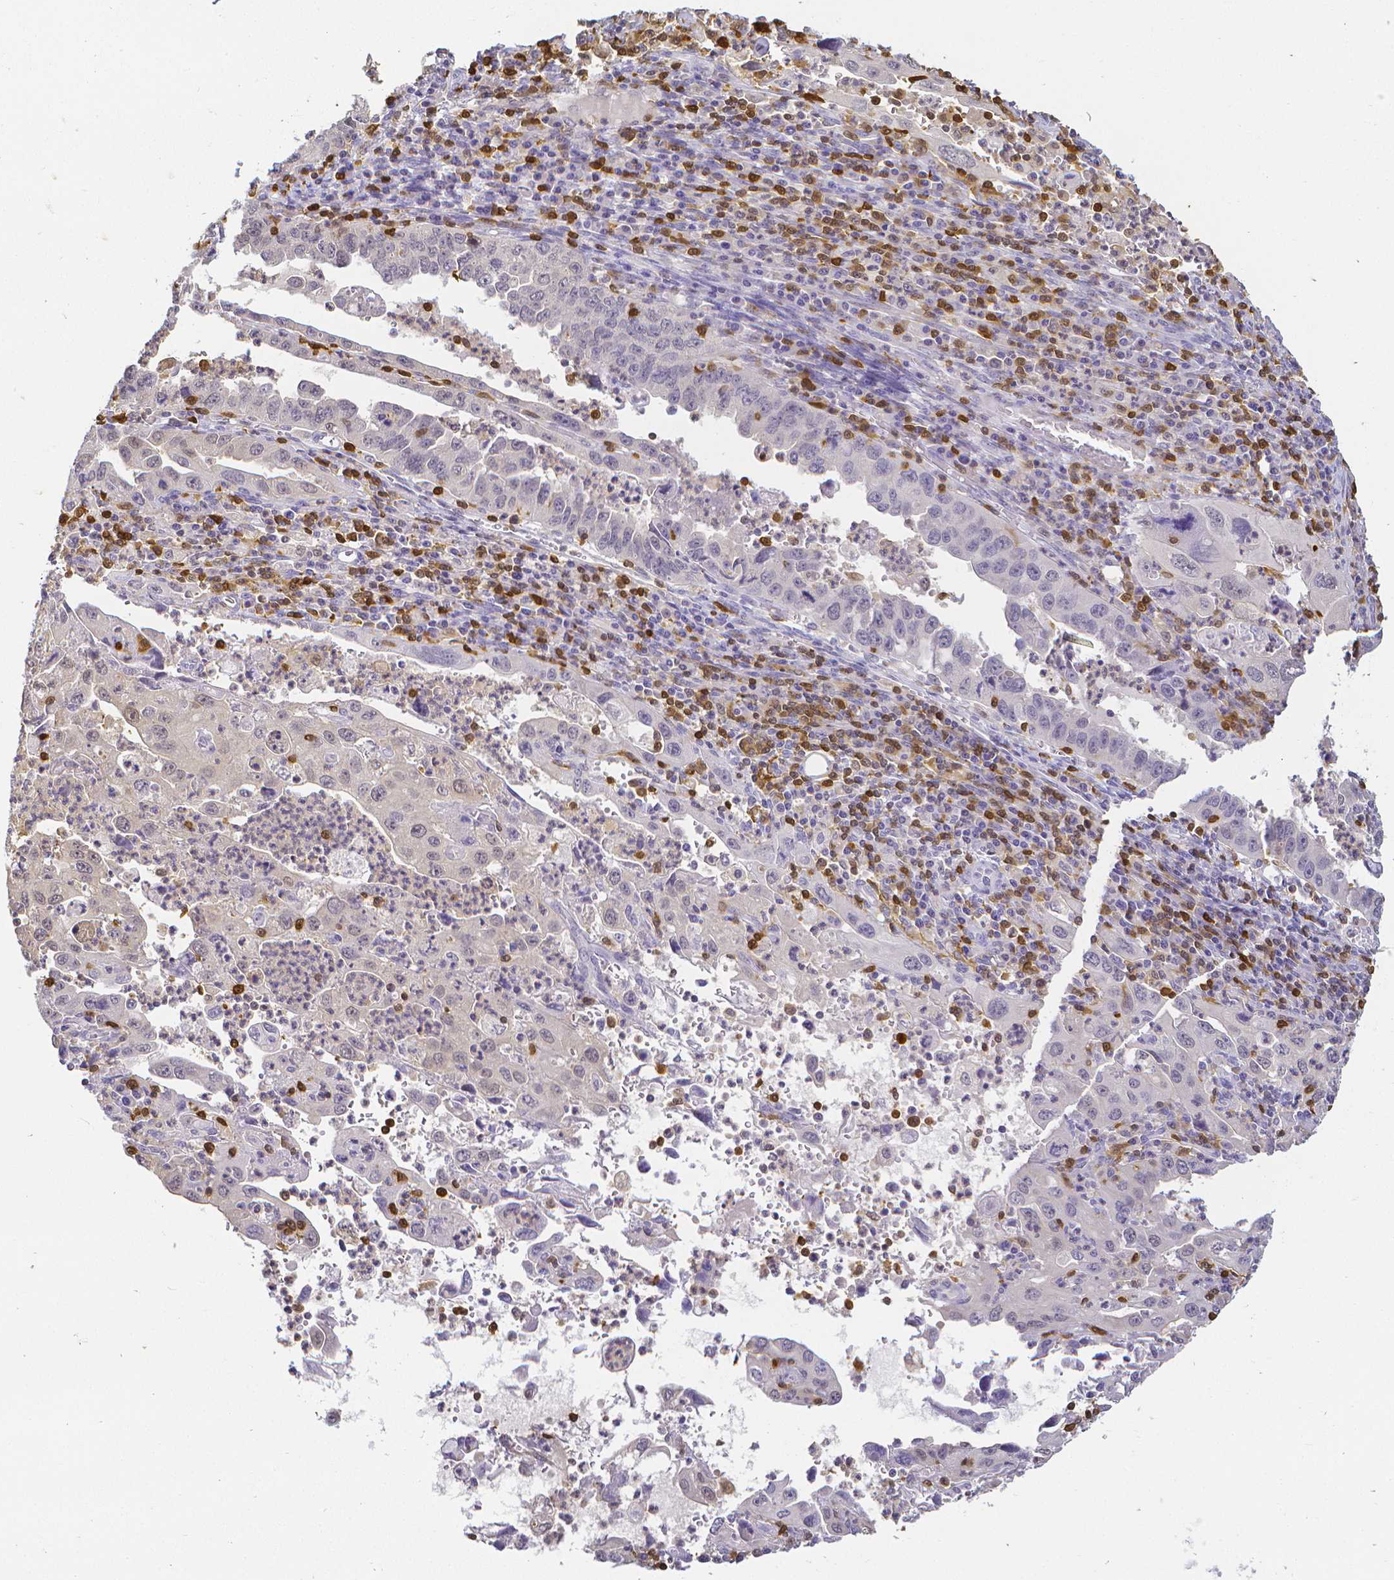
{"staining": {"intensity": "negative", "quantity": "none", "location": "none"}, "tissue": "endometrial cancer", "cell_type": "Tumor cells", "image_type": "cancer", "snomed": [{"axis": "morphology", "description": "Adenocarcinoma, NOS"}, {"axis": "topography", "description": "Uterus"}], "caption": "Protein analysis of endometrial cancer (adenocarcinoma) displays no significant staining in tumor cells.", "gene": "COTL1", "patient": {"sex": "female", "age": 62}}